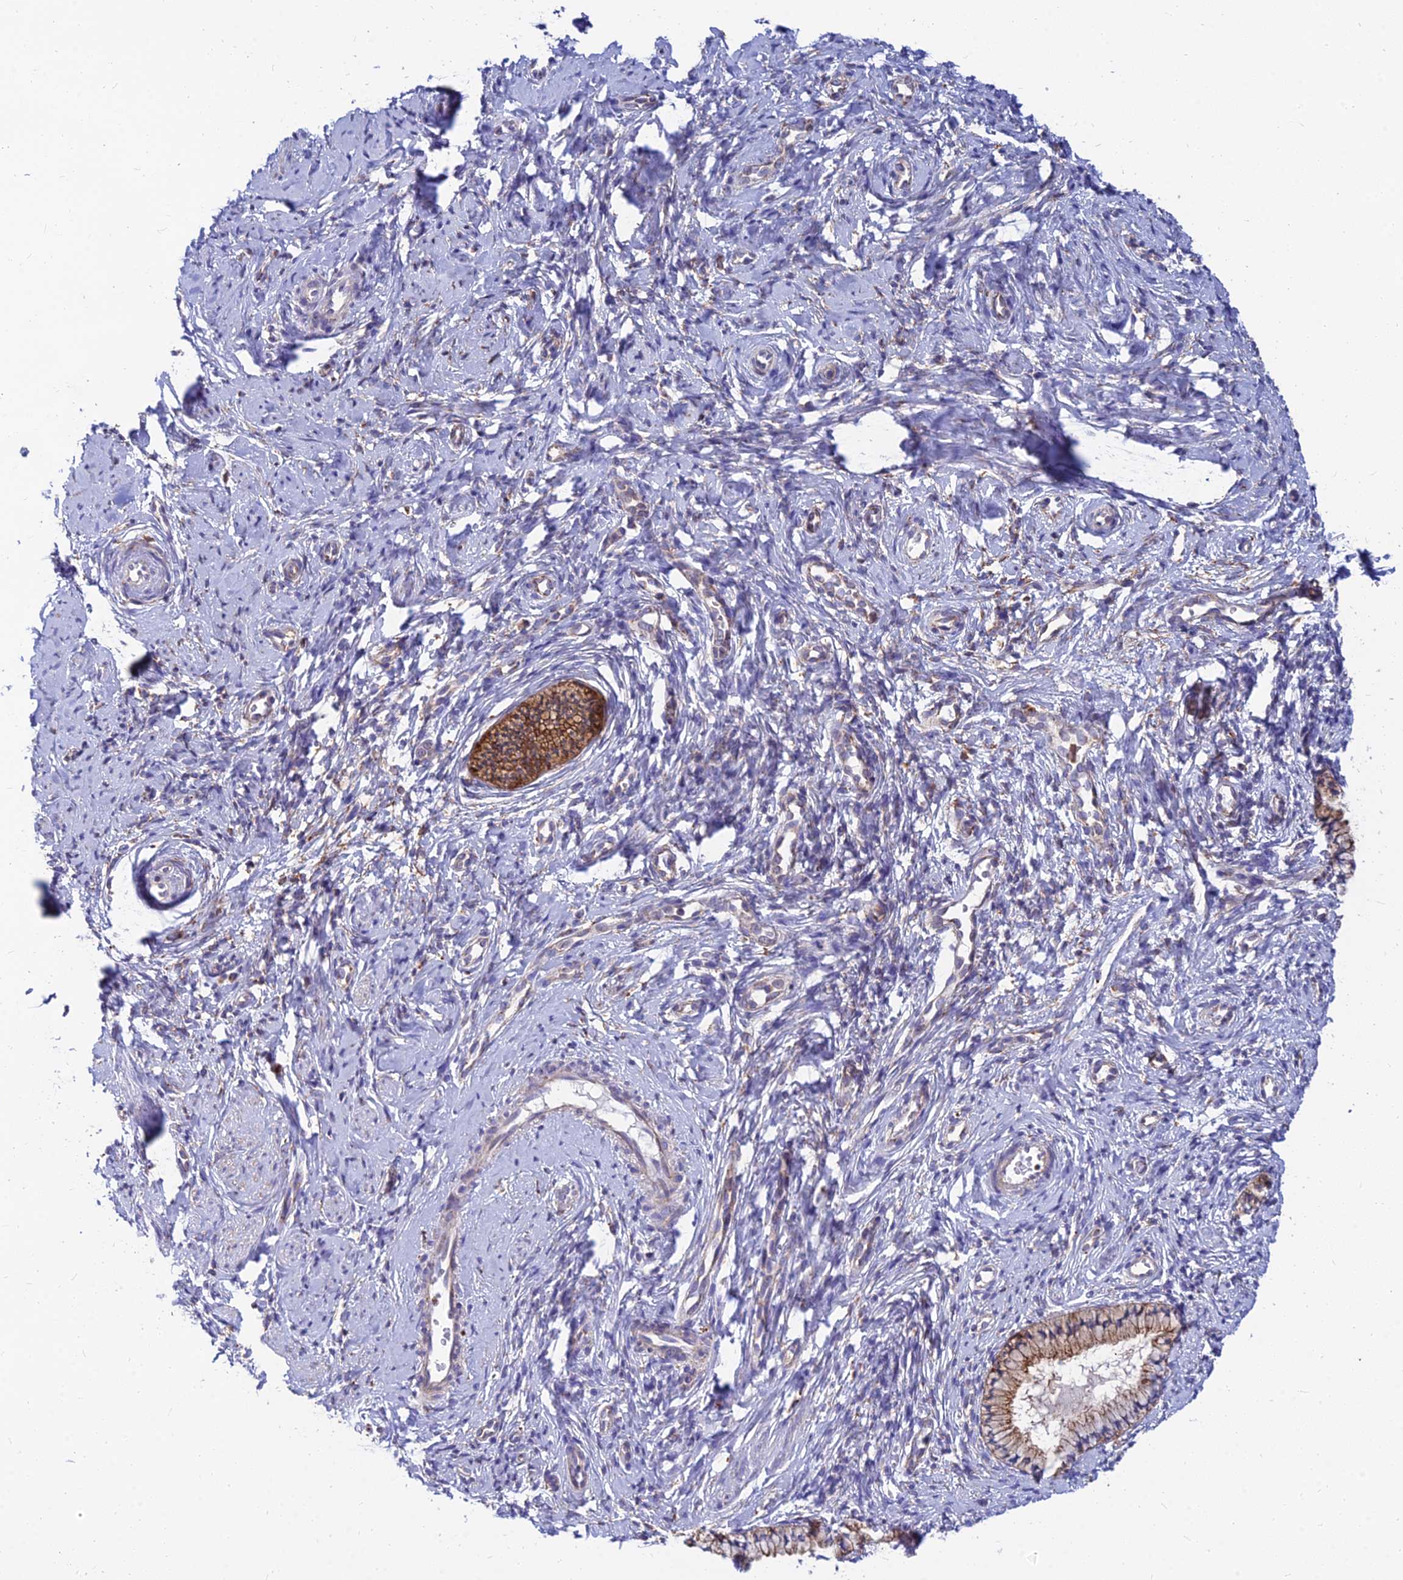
{"staining": {"intensity": "moderate", "quantity": ">75%", "location": "cytoplasmic/membranous"}, "tissue": "cervix", "cell_type": "Glandular cells", "image_type": "normal", "snomed": [{"axis": "morphology", "description": "Normal tissue, NOS"}, {"axis": "topography", "description": "Cervix"}], "caption": "Immunohistochemical staining of benign cervix reveals >75% levels of moderate cytoplasmic/membranous protein staining in about >75% of glandular cells. The protein of interest is stained brown, and the nuclei are stained in blue (DAB IHC with brightfield microscopy, high magnification).", "gene": "CCT6A", "patient": {"sex": "female", "age": 57}}